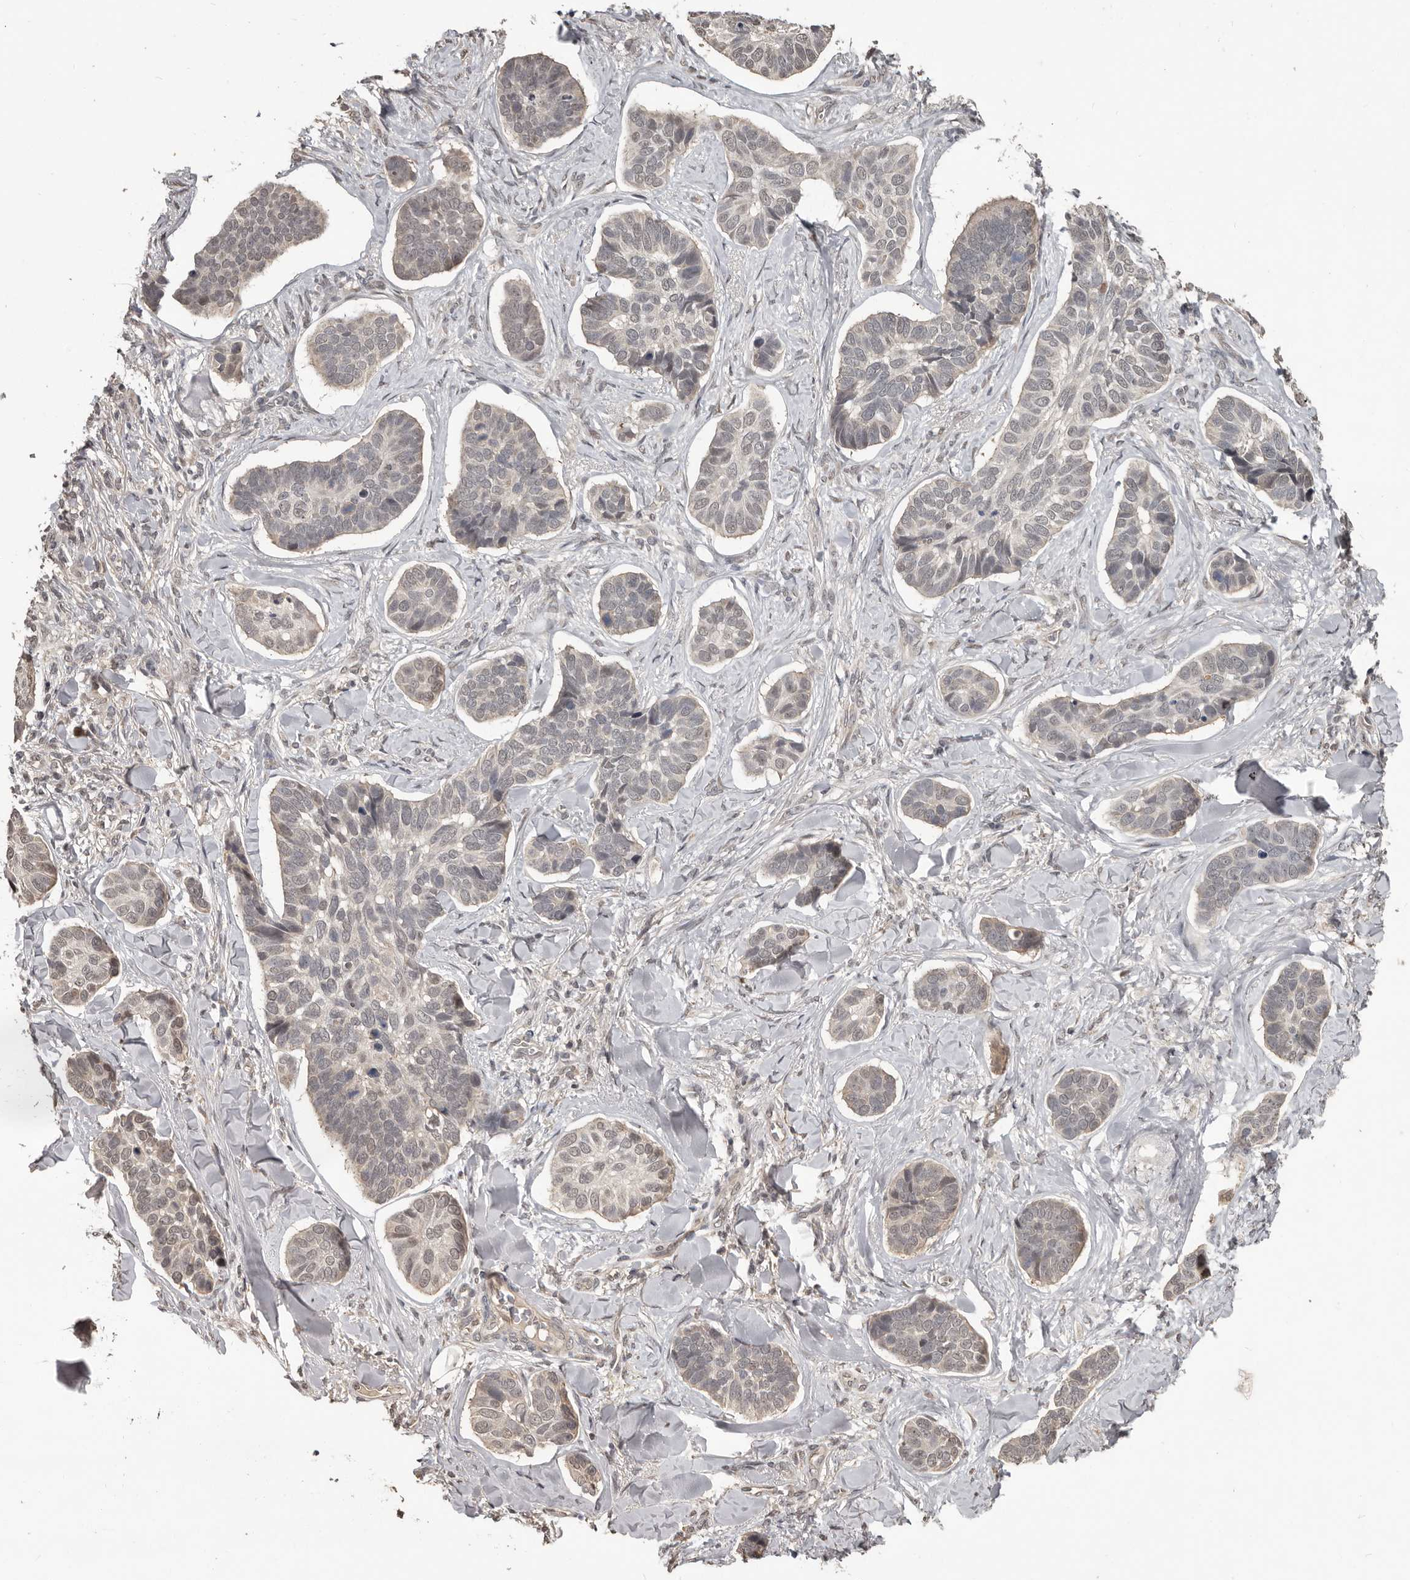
{"staining": {"intensity": "weak", "quantity": "25%-75%", "location": "nuclear"}, "tissue": "skin cancer", "cell_type": "Tumor cells", "image_type": "cancer", "snomed": [{"axis": "morphology", "description": "Basal cell carcinoma"}, {"axis": "topography", "description": "Skin"}], "caption": "Protein staining demonstrates weak nuclear expression in about 25%-75% of tumor cells in skin cancer.", "gene": "ZFP14", "patient": {"sex": "male", "age": 62}}